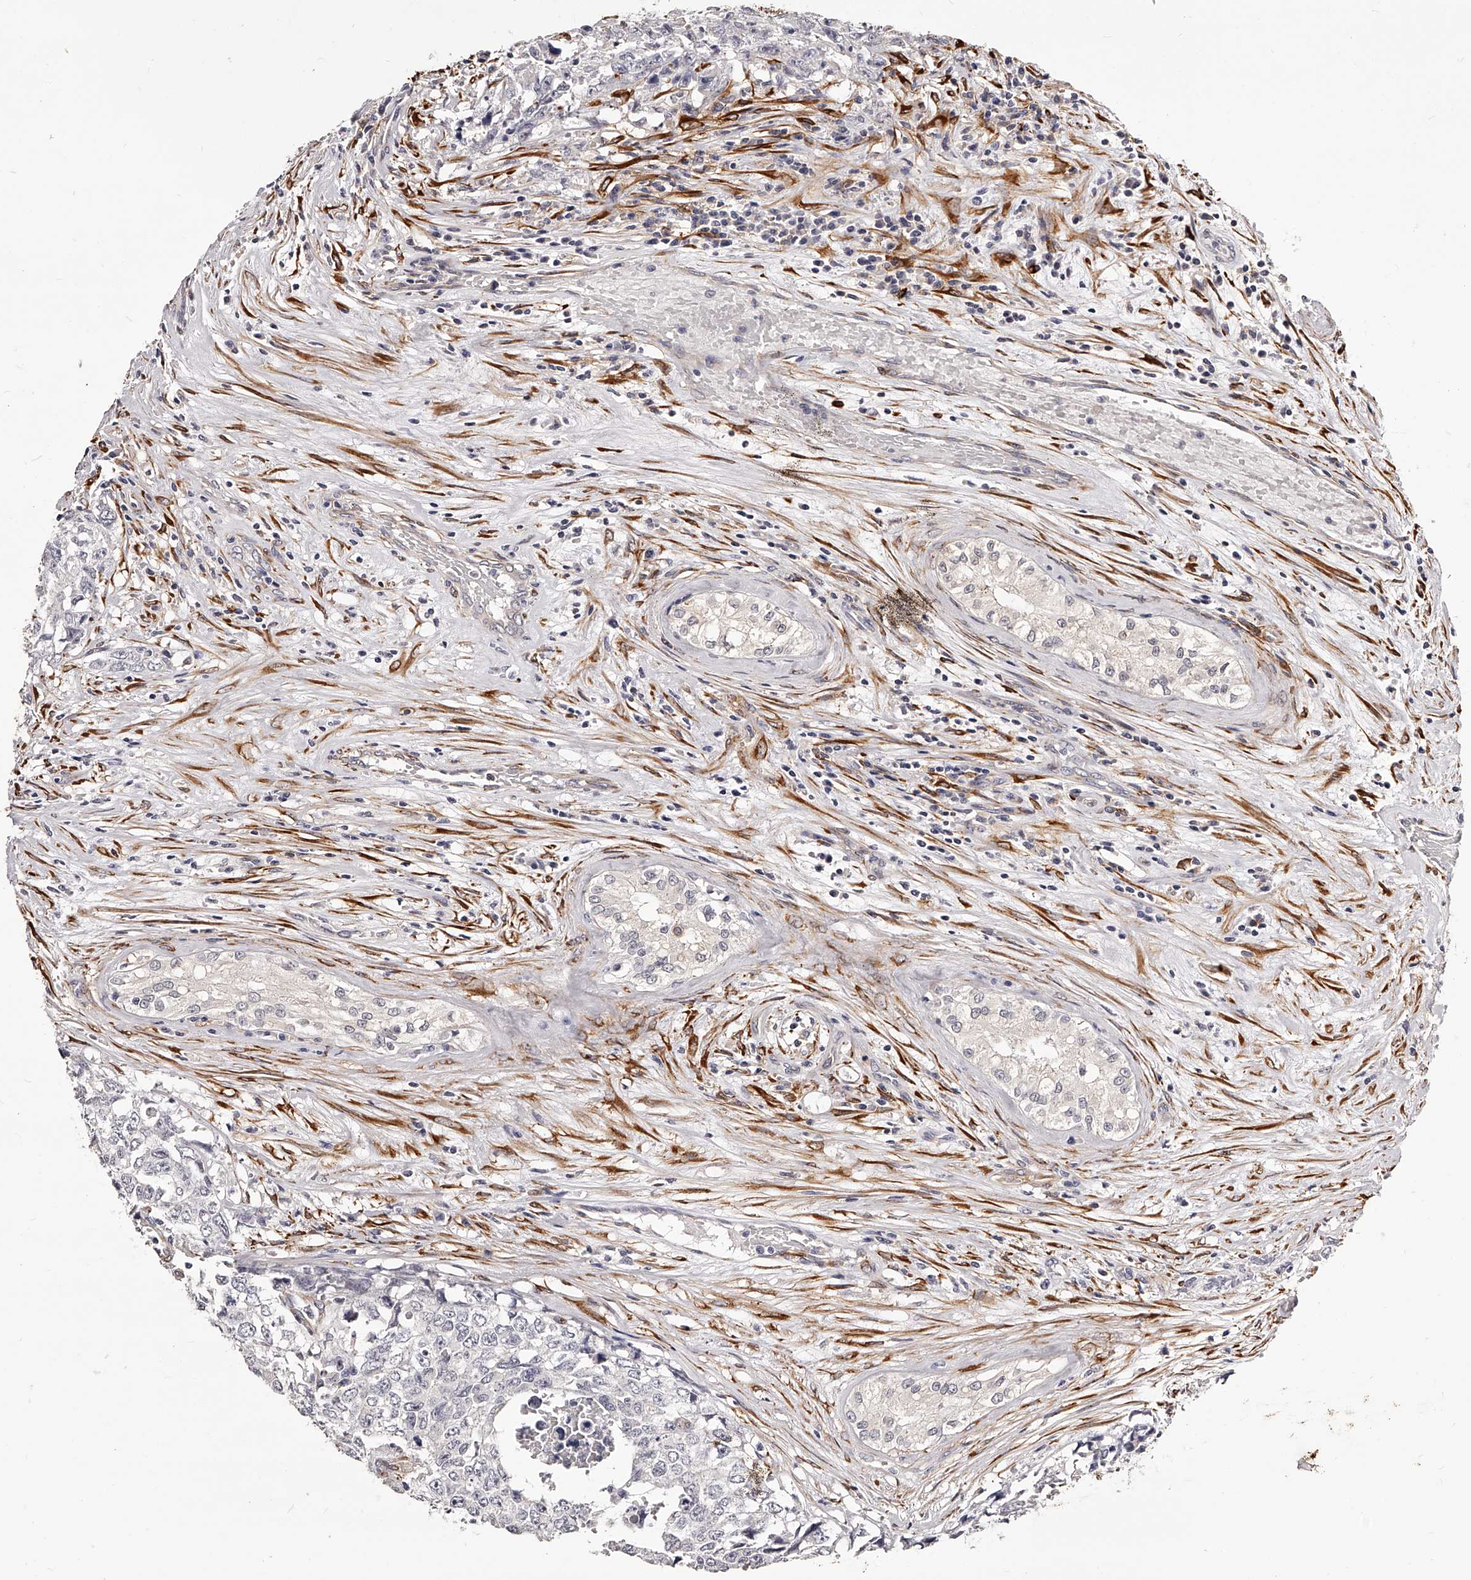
{"staining": {"intensity": "negative", "quantity": "none", "location": "none"}, "tissue": "testis cancer", "cell_type": "Tumor cells", "image_type": "cancer", "snomed": [{"axis": "morphology", "description": "Carcinoma, Embryonal, NOS"}, {"axis": "topography", "description": "Testis"}], "caption": "Protein analysis of testis cancer (embryonal carcinoma) displays no significant expression in tumor cells.", "gene": "CD82", "patient": {"sex": "male", "age": 28}}